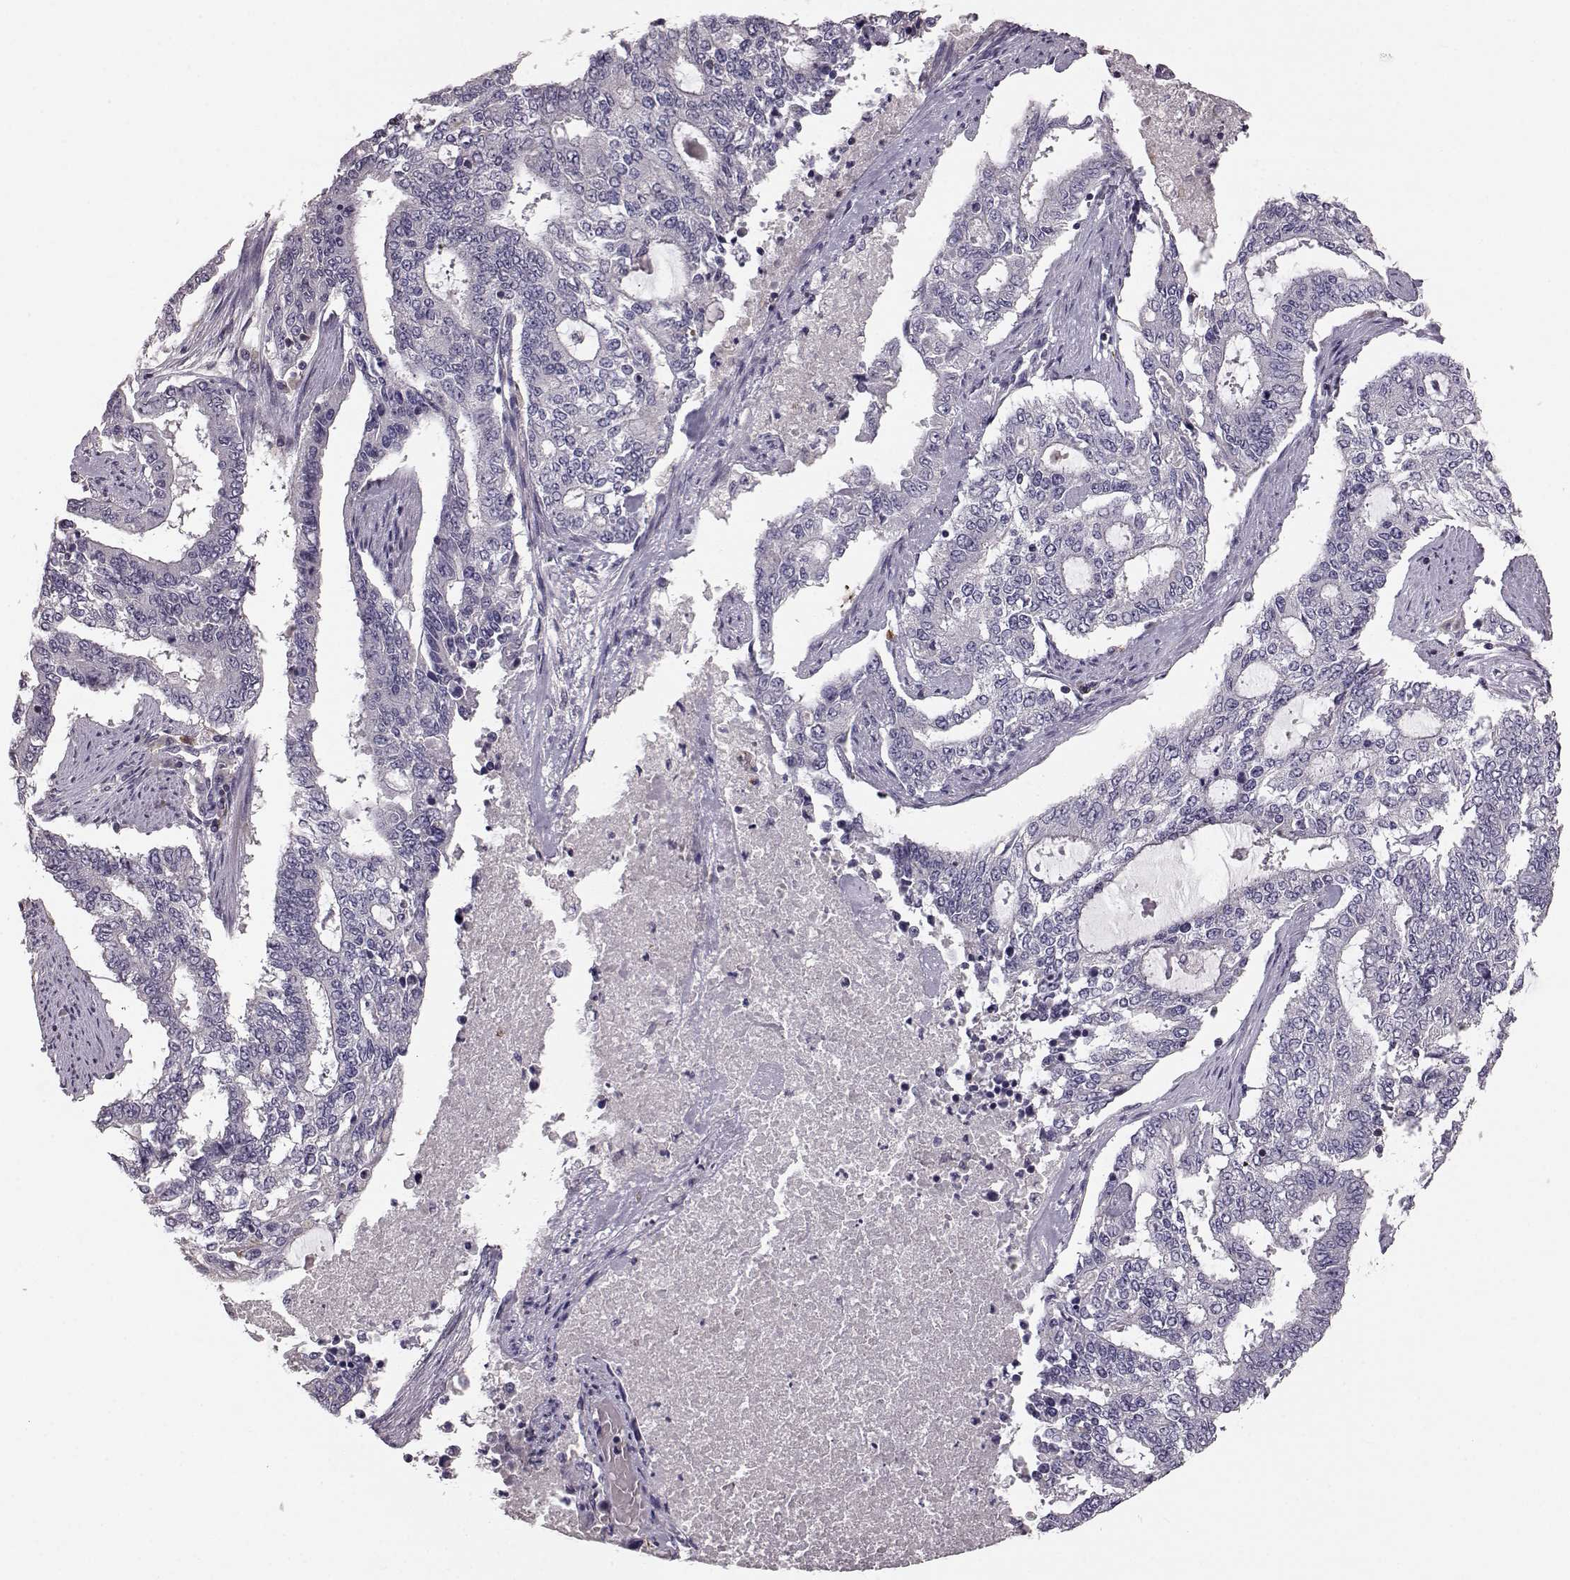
{"staining": {"intensity": "negative", "quantity": "none", "location": "none"}, "tissue": "endometrial cancer", "cell_type": "Tumor cells", "image_type": "cancer", "snomed": [{"axis": "morphology", "description": "Adenocarcinoma, NOS"}, {"axis": "topography", "description": "Uterus"}], "caption": "This micrograph is of adenocarcinoma (endometrial) stained with immunohistochemistry to label a protein in brown with the nuclei are counter-stained blue. There is no staining in tumor cells.", "gene": "CCNF", "patient": {"sex": "female", "age": 59}}